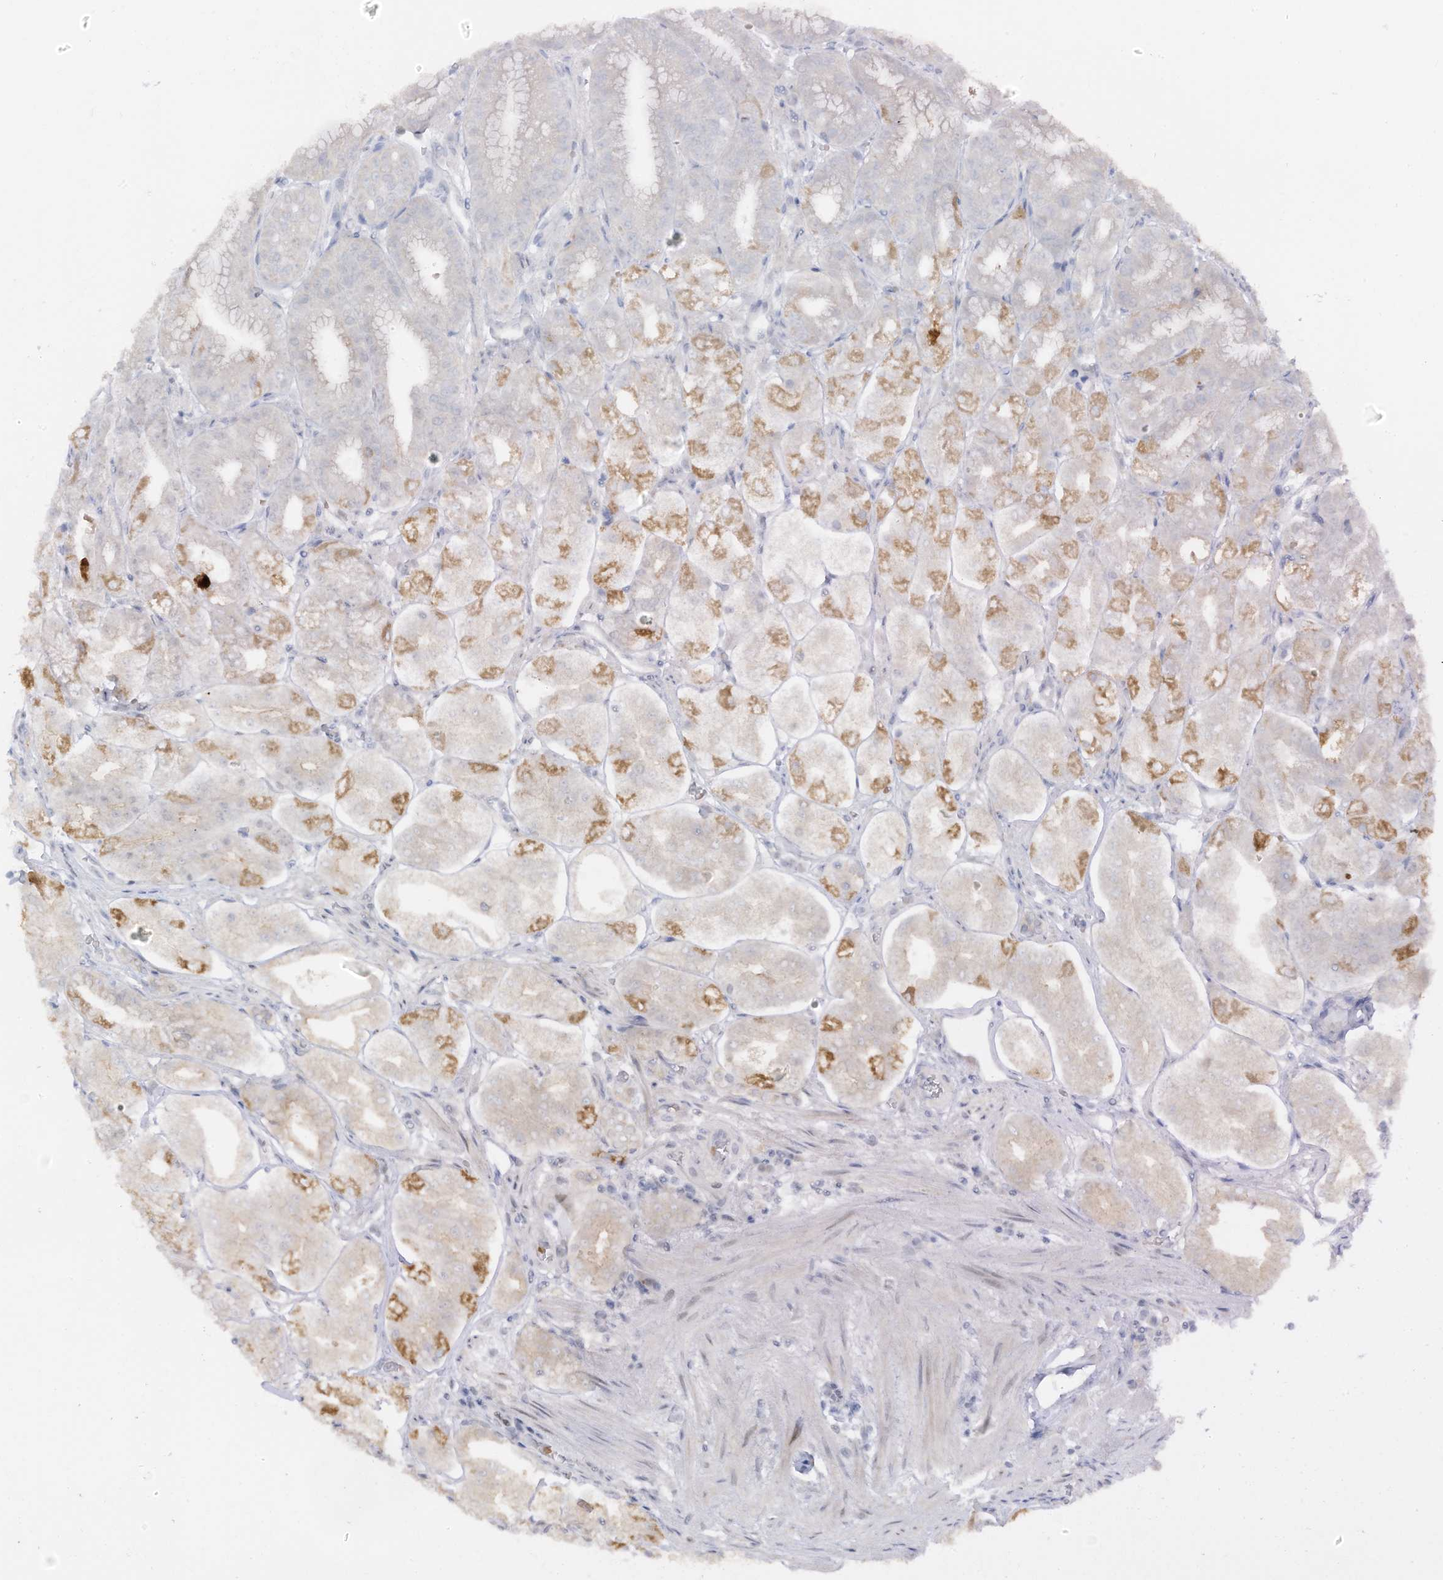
{"staining": {"intensity": "moderate", "quantity": "25%-75%", "location": "cytoplasmic/membranous"}, "tissue": "stomach", "cell_type": "Glandular cells", "image_type": "normal", "snomed": [{"axis": "morphology", "description": "Normal tissue, NOS"}, {"axis": "topography", "description": "Stomach, lower"}], "caption": "Protein expression analysis of normal human stomach reveals moderate cytoplasmic/membranous expression in about 25%-75% of glandular cells. The protein is stained brown, and the nuclei are stained in blue (DAB IHC with brightfield microscopy, high magnification).", "gene": "ZCWPW2", "patient": {"sex": "male", "age": 71}}